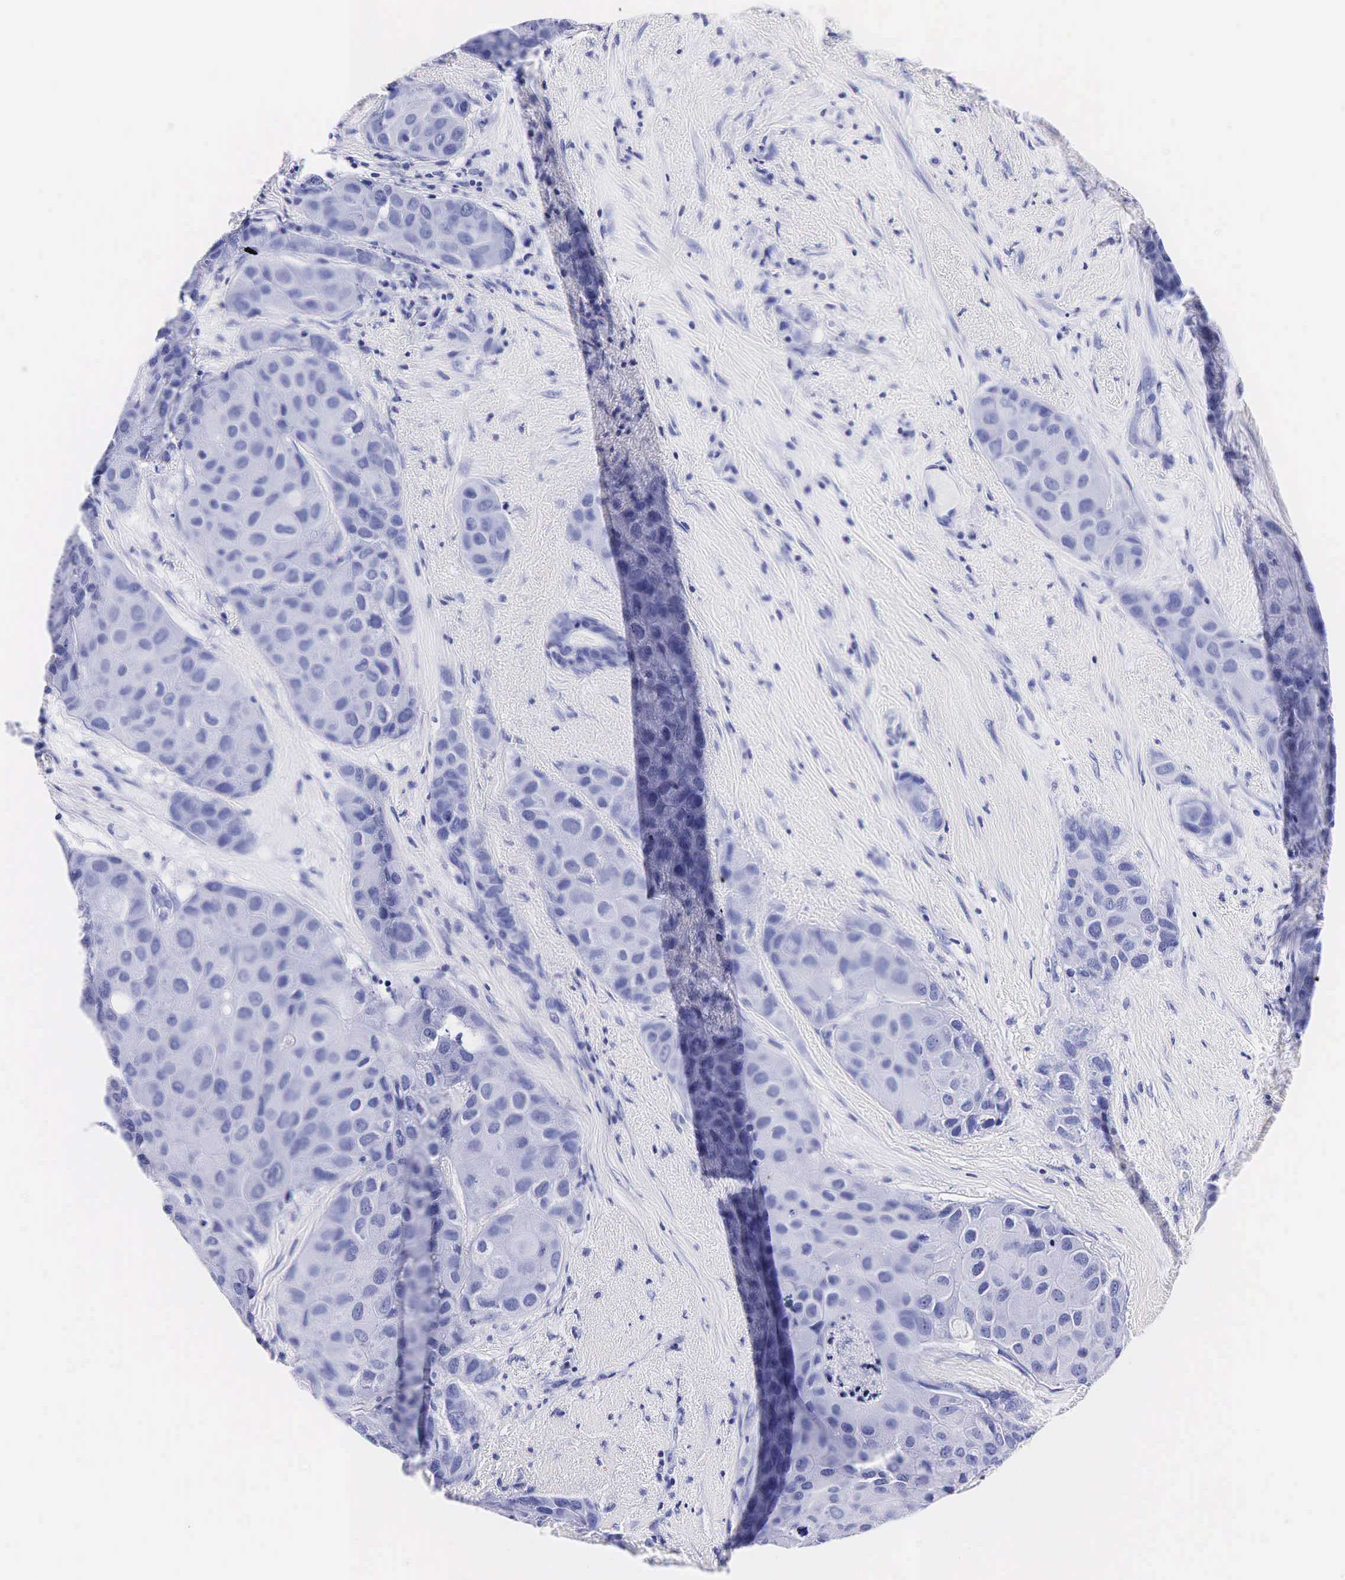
{"staining": {"intensity": "negative", "quantity": "none", "location": "none"}, "tissue": "breast cancer", "cell_type": "Tumor cells", "image_type": "cancer", "snomed": [{"axis": "morphology", "description": "Duct carcinoma"}, {"axis": "topography", "description": "Breast"}], "caption": "This is an immunohistochemistry histopathology image of human infiltrating ductal carcinoma (breast). There is no expression in tumor cells.", "gene": "KLK3", "patient": {"sex": "female", "age": 68}}